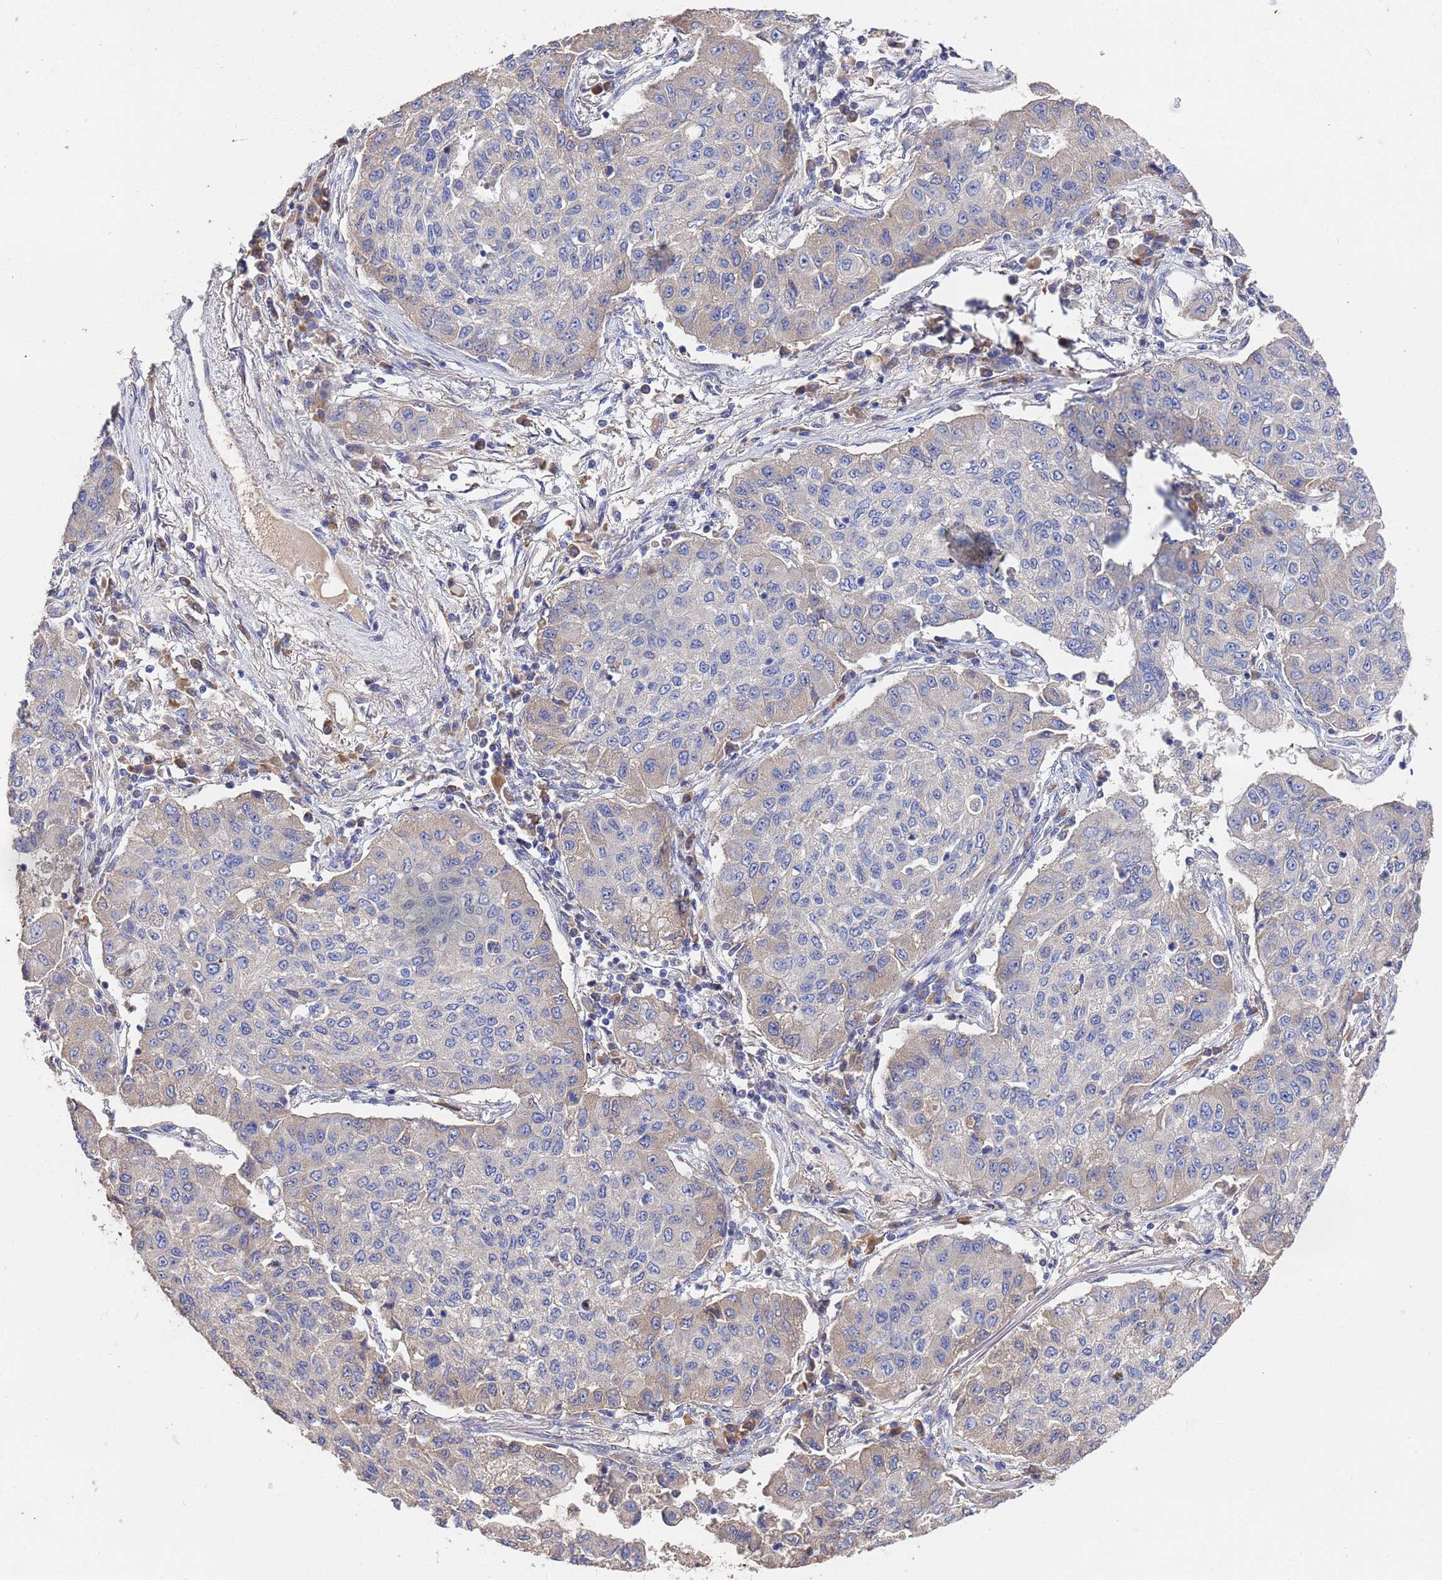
{"staining": {"intensity": "weak", "quantity": "<25%", "location": "cytoplasmic/membranous"}, "tissue": "lung cancer", "cell_type": "Tumor cells", "image_type": "cancer", "snomed": [{"axis": "morphology", "description": "Squamous cell carcinoma, NOS"}, {"axis": "topography", "description": "Lung"}], "caption": "This micrograph is of lung cancer (squamous cell carcinoma) stained with IHC to label a protein in brown with the nuclei are counter-stained blue. There is no staining in tumor cells. The staining is performed using DAB brown chromogen with nuclei counter-stained in using hematoxylin.", "gene": "TCP10L", "patient": {"sex": "male", "age": 74}}